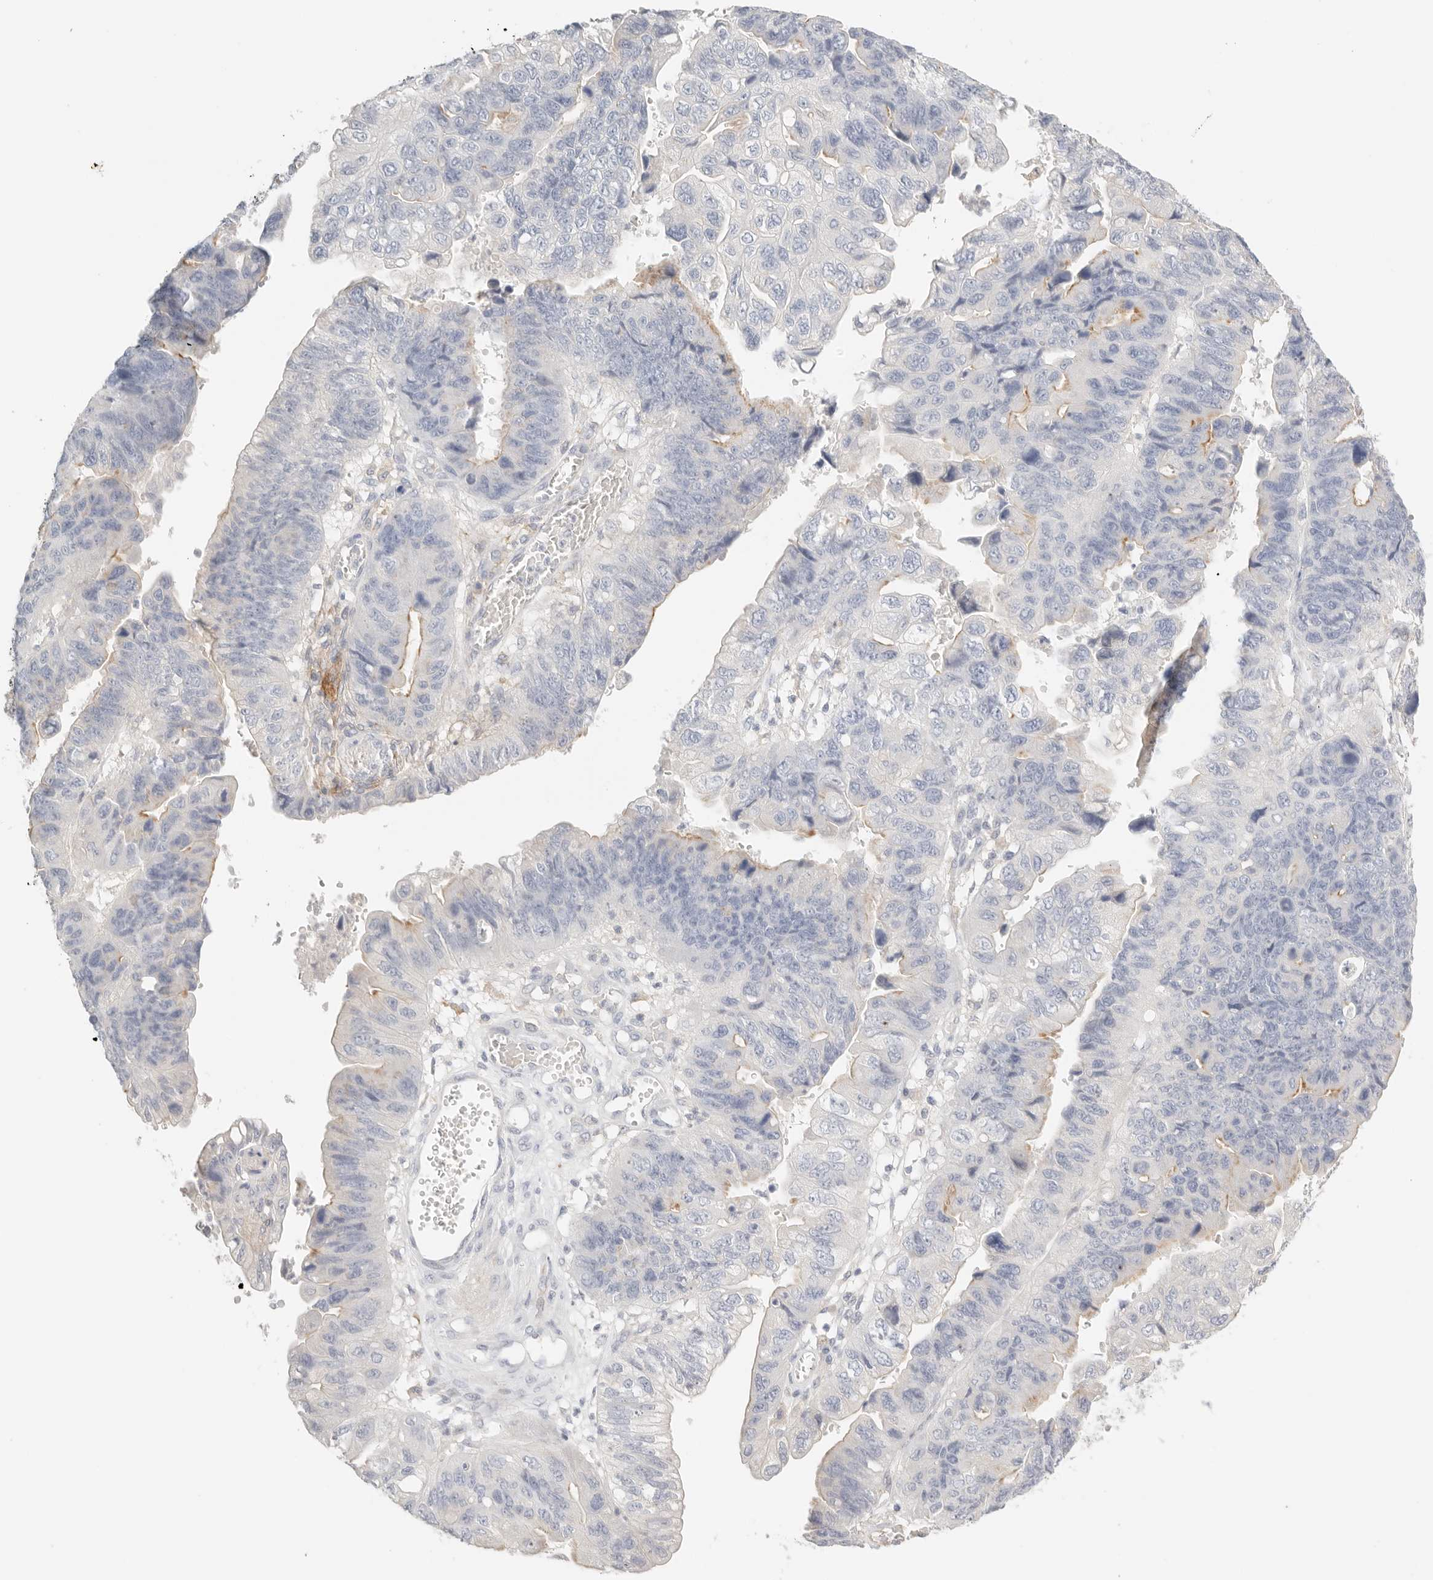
{"staining": {"intensity": "weak", "quantity": "<25%", "location": "cytoplasmic/membranous"}, "tissue": "stomach cancer", "cell_type": "Tumor cells", "image_type": "cancer", "snomed": [{"axis": "morphology", "description": "Adenocarcinoma, NOS"}, {"axis": "topography", "description": "Stomach"}], "caption": "The immunohistochemistry micrograph has no significant positivity in tumor cells of adenocarcinoma (stomach) tissue. The staining is performed using DAB (3,3'-diaminobenzidine) brown chromogen with nuclei counter-stained in using hematoxylin.", "gene": "CEP120", "patient": {"sex": "male", "age": 59}}